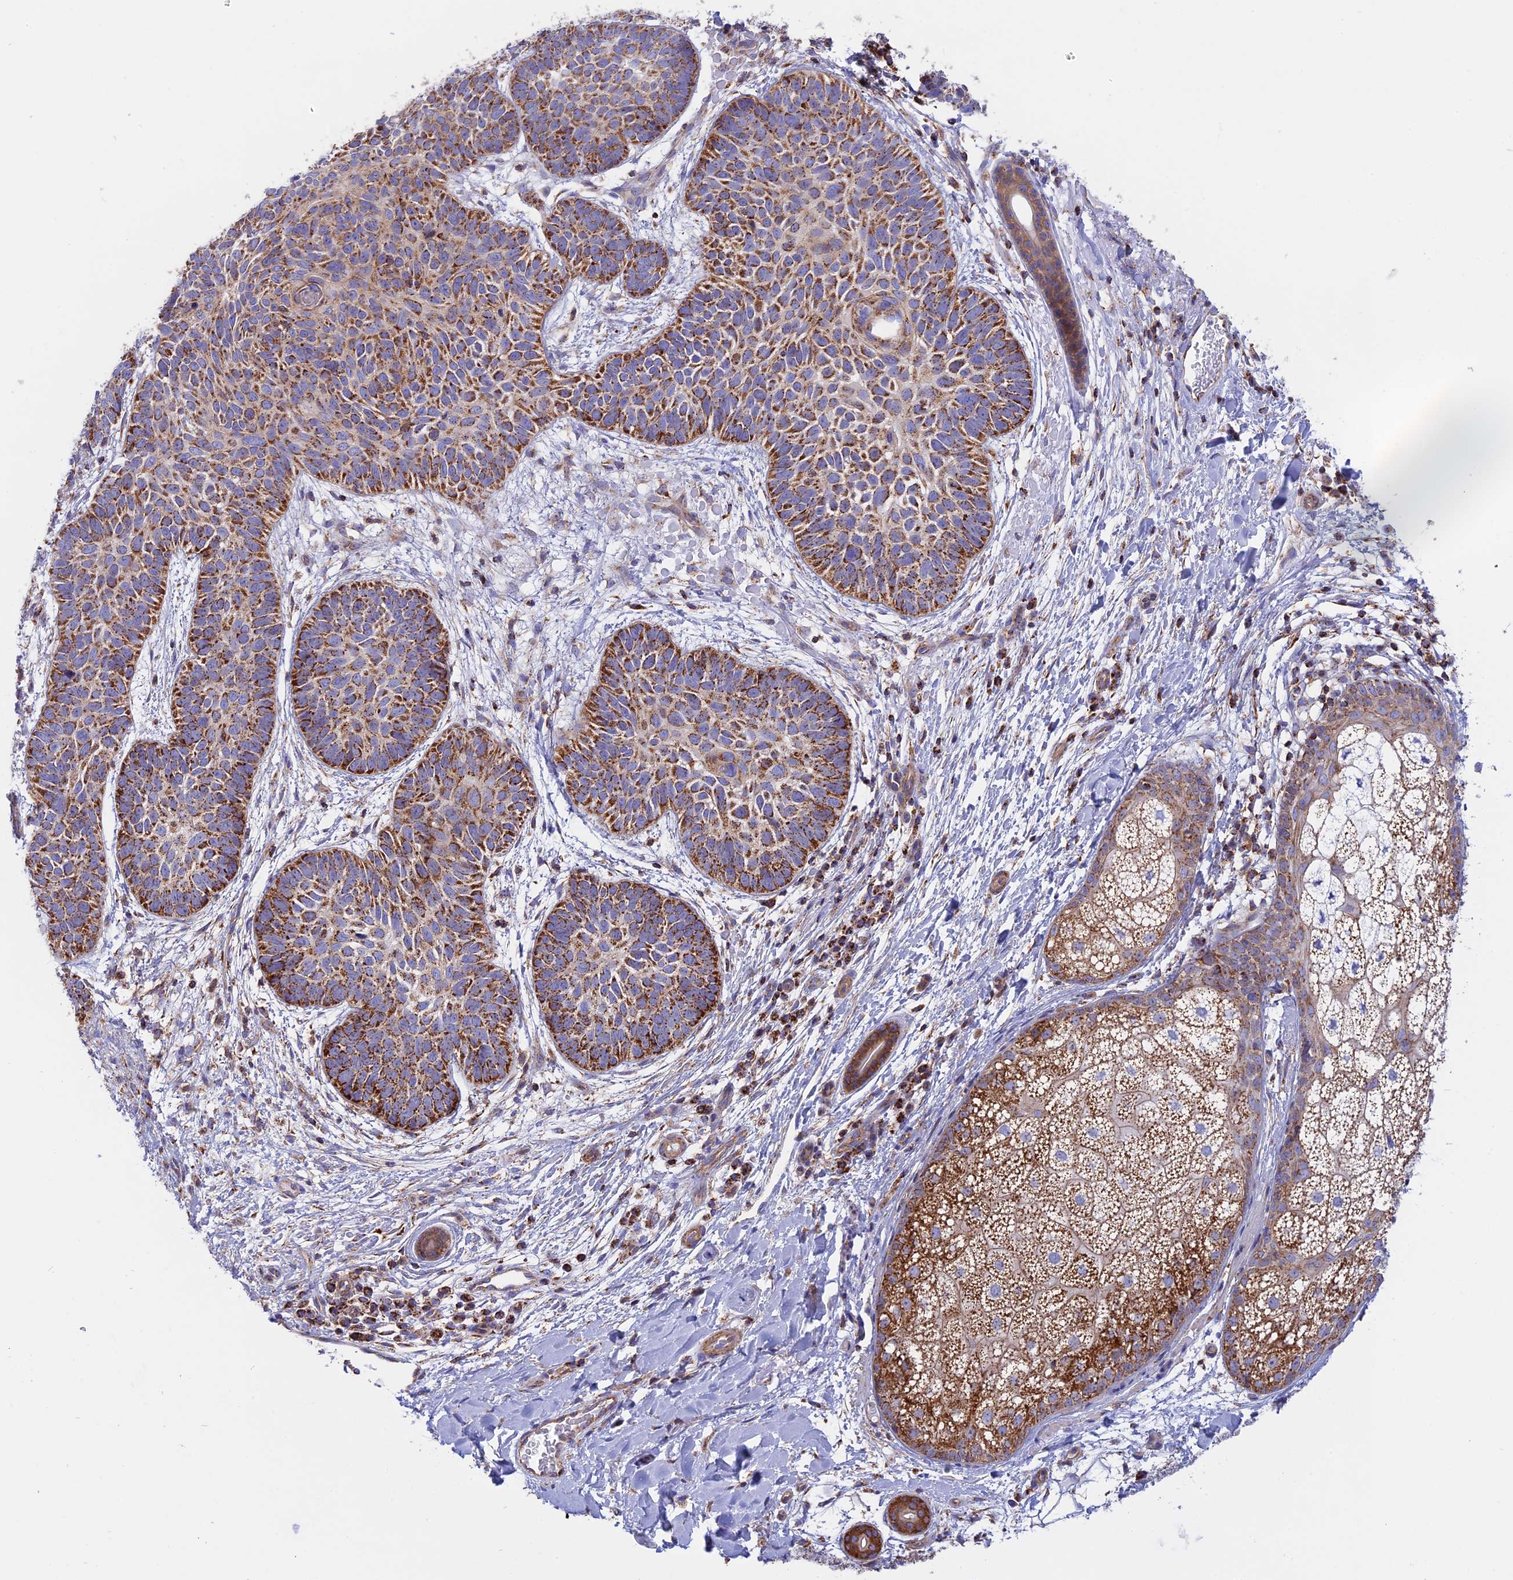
{"staining": {"intensity": "strong", "quantity": ">75%", "location": "cytoplasmic/membranous"}, "tissue": "skin cancer", "cell_type": "Tumor cells", "image_type": "cancer", "snomed": [{"axis": "morphology", "description": "Basal cell carcinoma"}, {"axis": "topography", "description": "Skin"}], "caption": "Skin basal cell carcinoma stained with DAB (3,3'-diaminobenzidine) immunohistochemistry (IHC) exhibits high levels of strong cytoplasmic/membranous expression in approximately >75% of tumor cells.", "gene": "GCDH", "patient": {"sex": "male", "age": 85}}